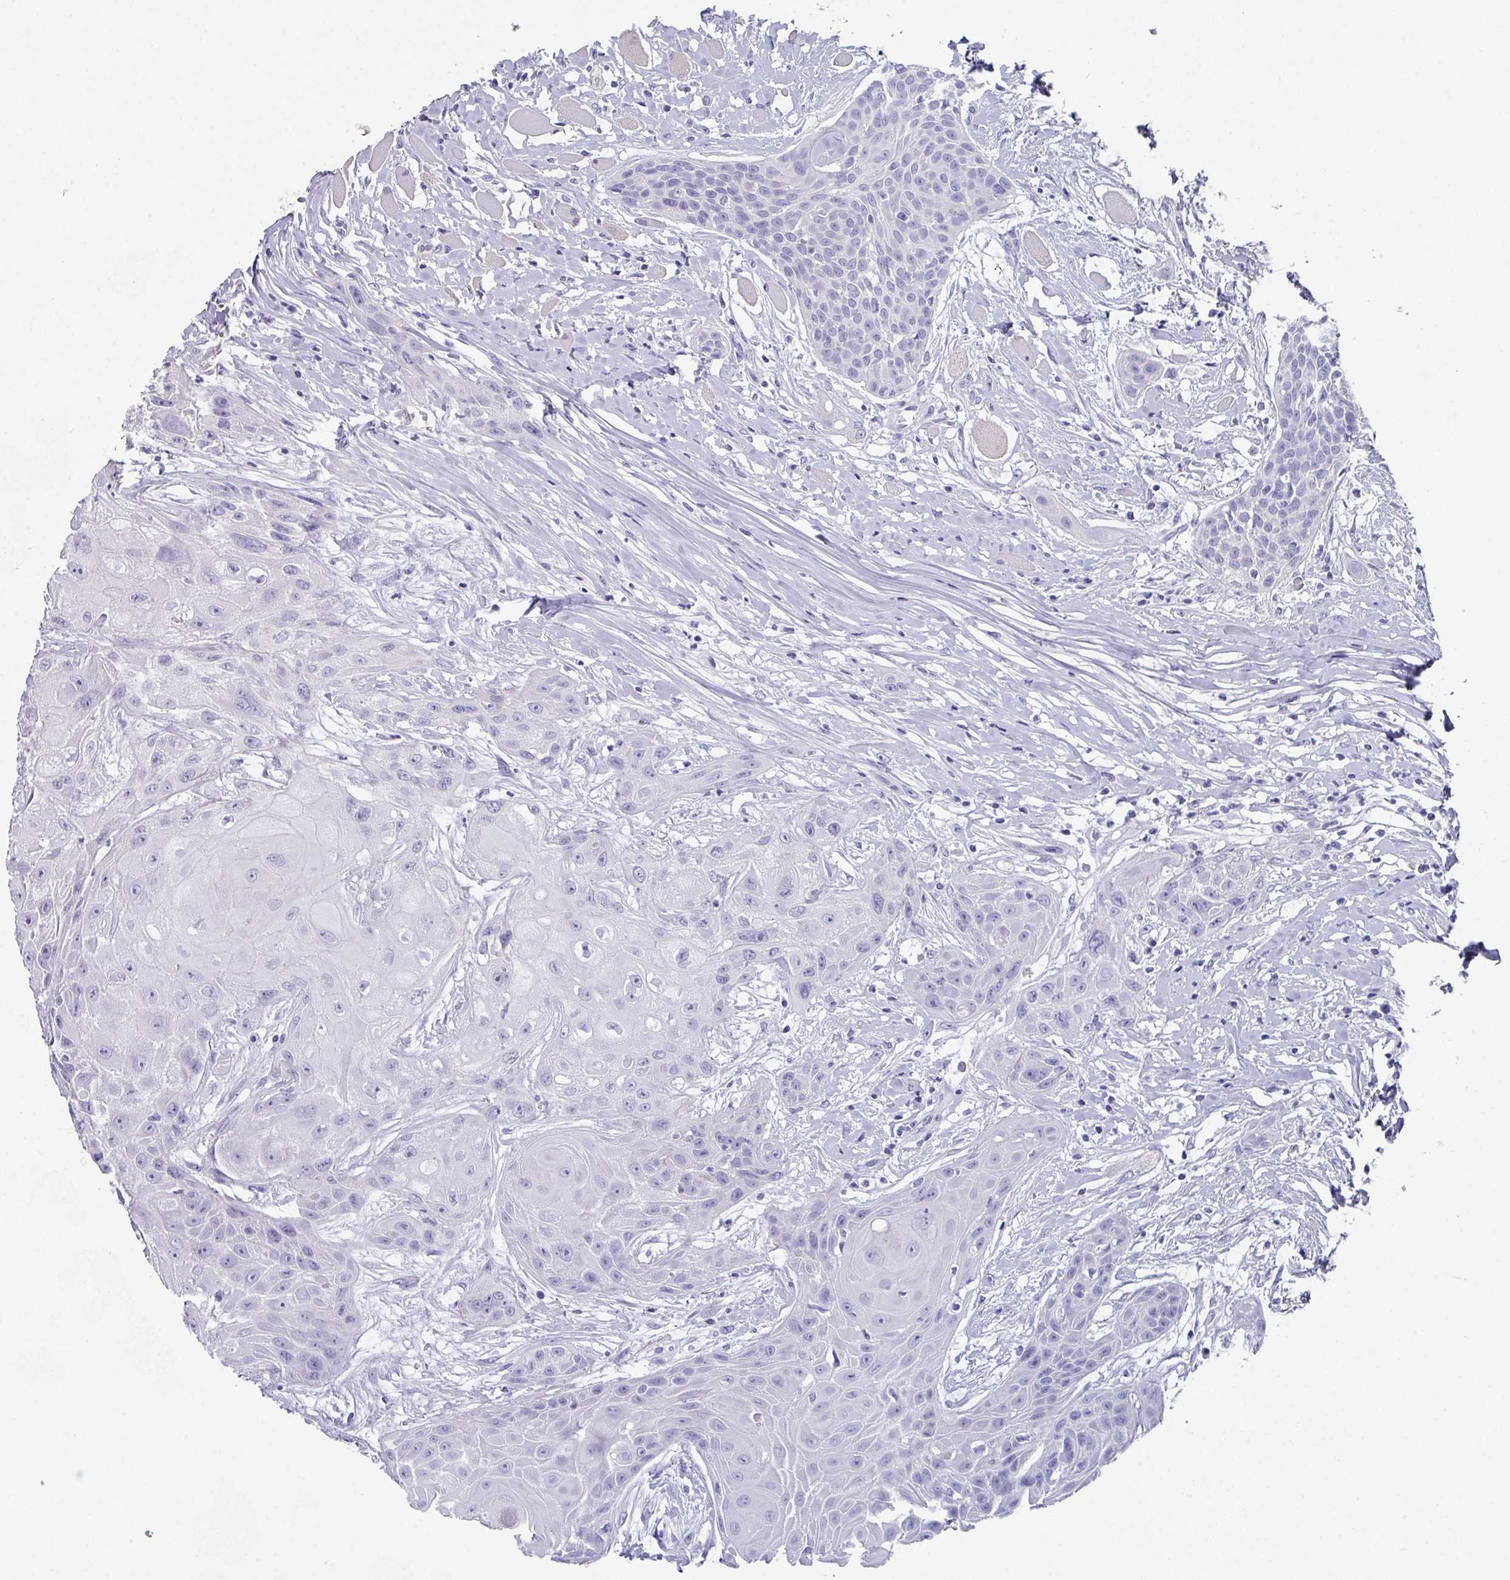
{"staining": {"intensity": "negative", "quantity": "none", "location": "none"}, "tissue": "head and neck cancer", "cell_type": "Tumor cells", "image_type": "cancer", "snomed": [{"axis": "morphology", "description": "Squamous cell carcinoma, NOS"}, {"axis": "topography", "description": "Head-Neck"}], "caption": "Protein analysis of head and neck cancer (squamous cell carcinoma) demonstrates no significant positivity in tumor cells.", "gene": "PEX10", "patient": {"sex": "female", "age": 73}}